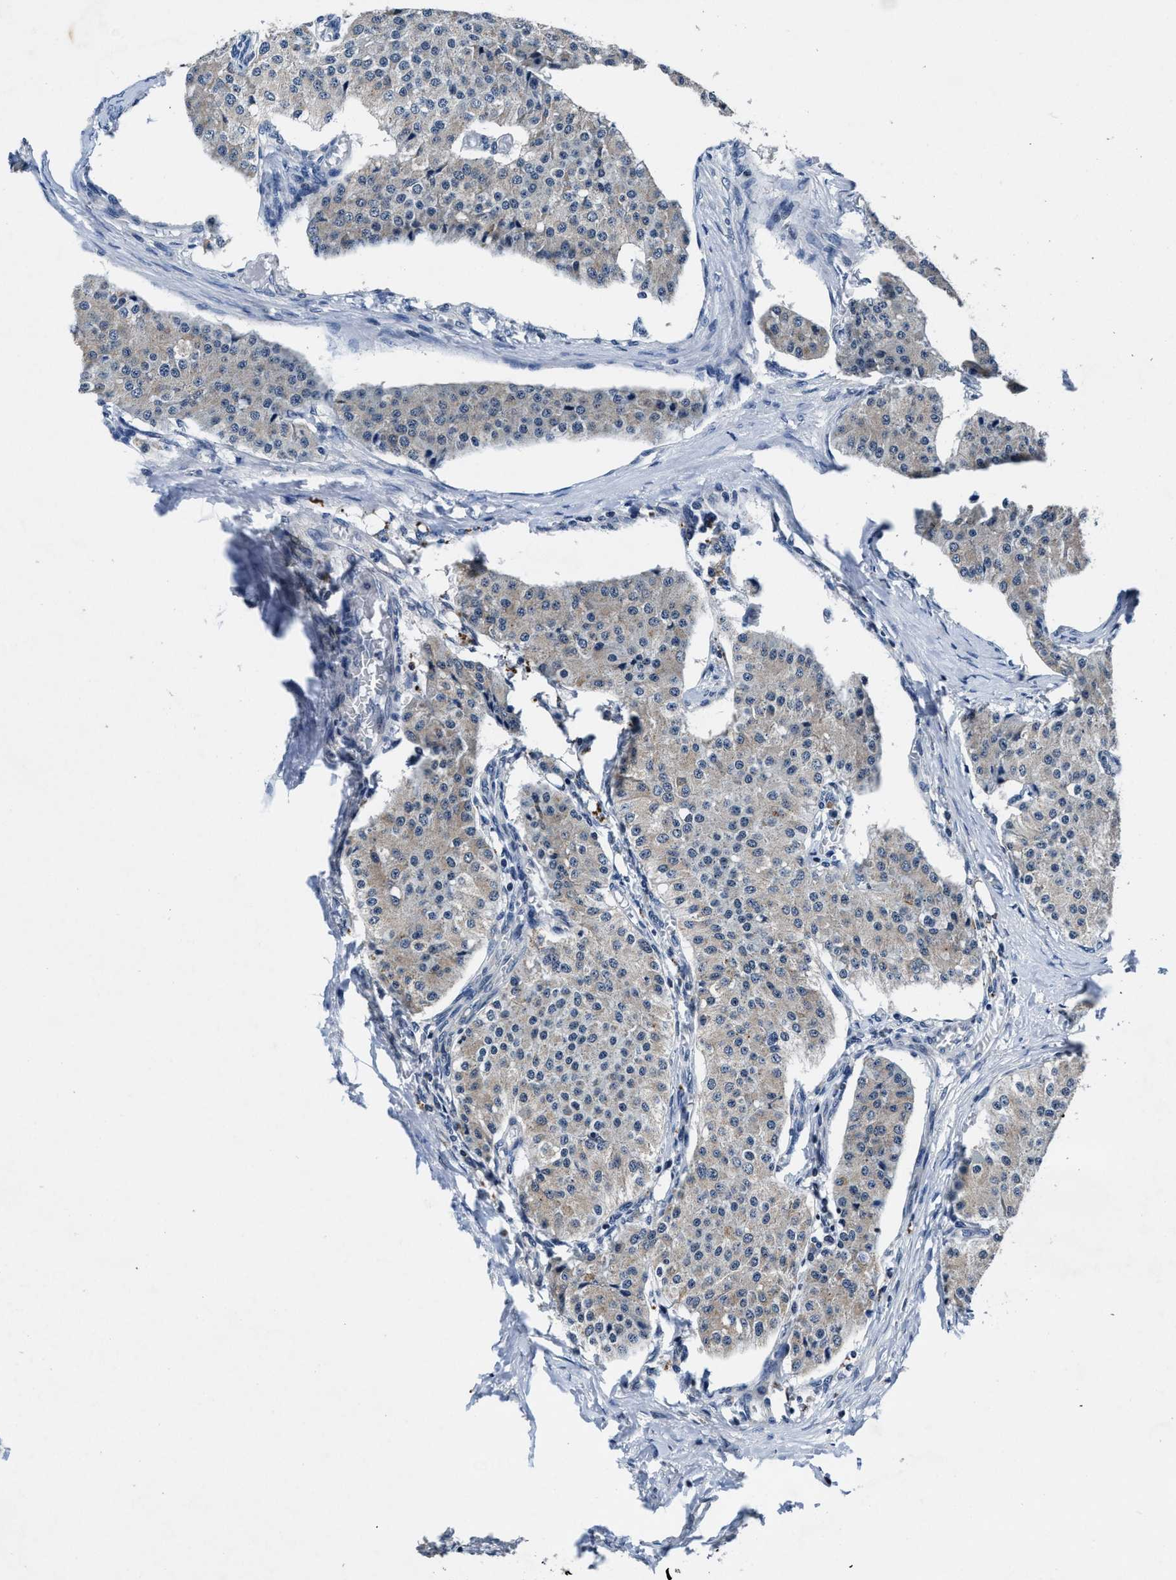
{"staining": {"intensity": "negative", "quantity": "none", "location": "none"}, "tissue": "carcinoid", "cell_type": "Tumor cells", "image_type": "cancer", "snomed": [{"axis": "morphology", "description": "Carcinoid, malignant, NOS"}, {"axis": "topography", "description": "Colon"}], "caption": "DAB immunohistochemical staining of carcinoid shows no significant staining in tumor cells.", "gene": "TMEM53", "patient": {"sex": "female", "age": 52}}